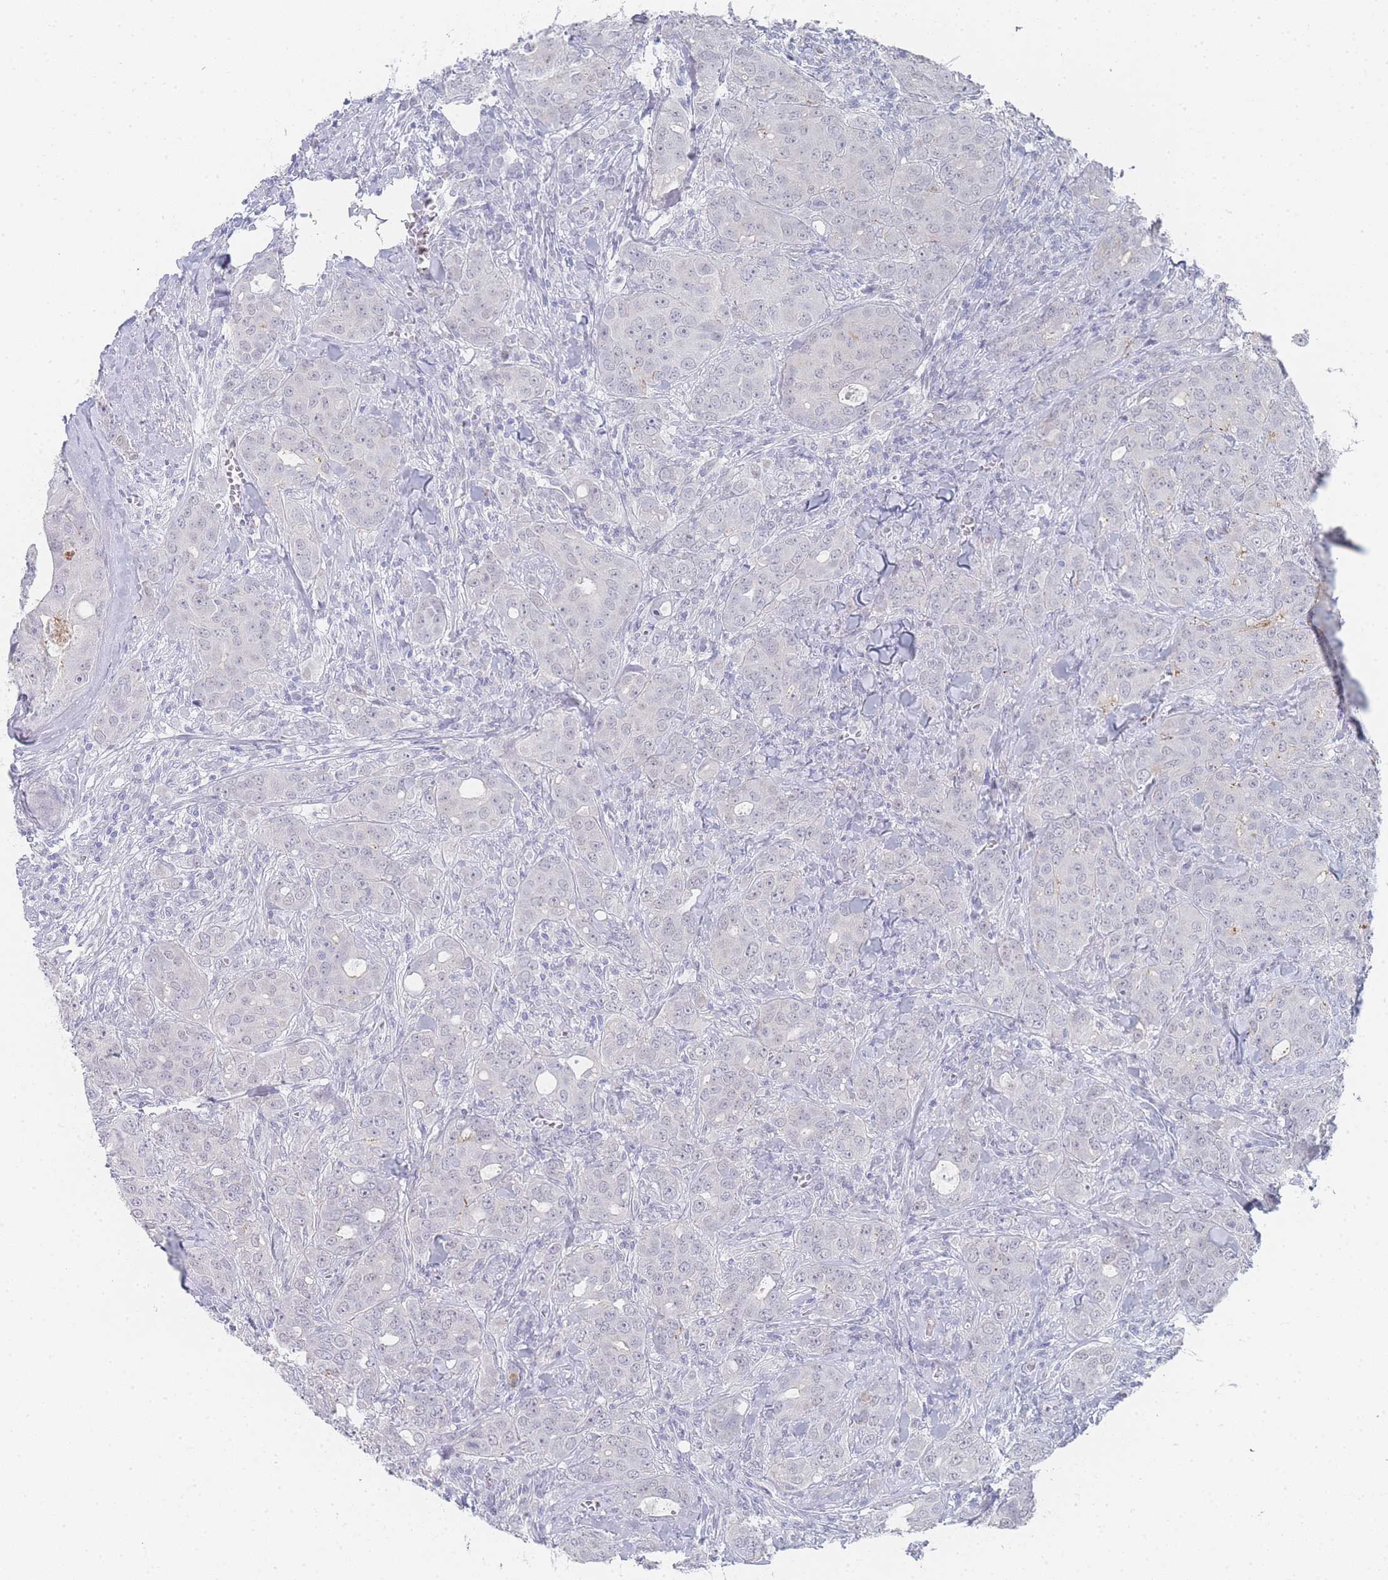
{"staining": {"intensity": "negative", "quantity": "none", "location": "none"}, "tissue": "breast cancer", "cell_type": "Tumor cells", "image_type": "cancer", "snomed": [{"axis": "morphology", "description": "Duct carcinoma"}, {"axis": "topography", "description": "Breast"}], "caption": "This is an IHC image of breast infiltrating ductal carcinoma. There is no staining in tumor cells.", "gene": "IMPG1", "patient": {"sex": "female", "age": 43}}